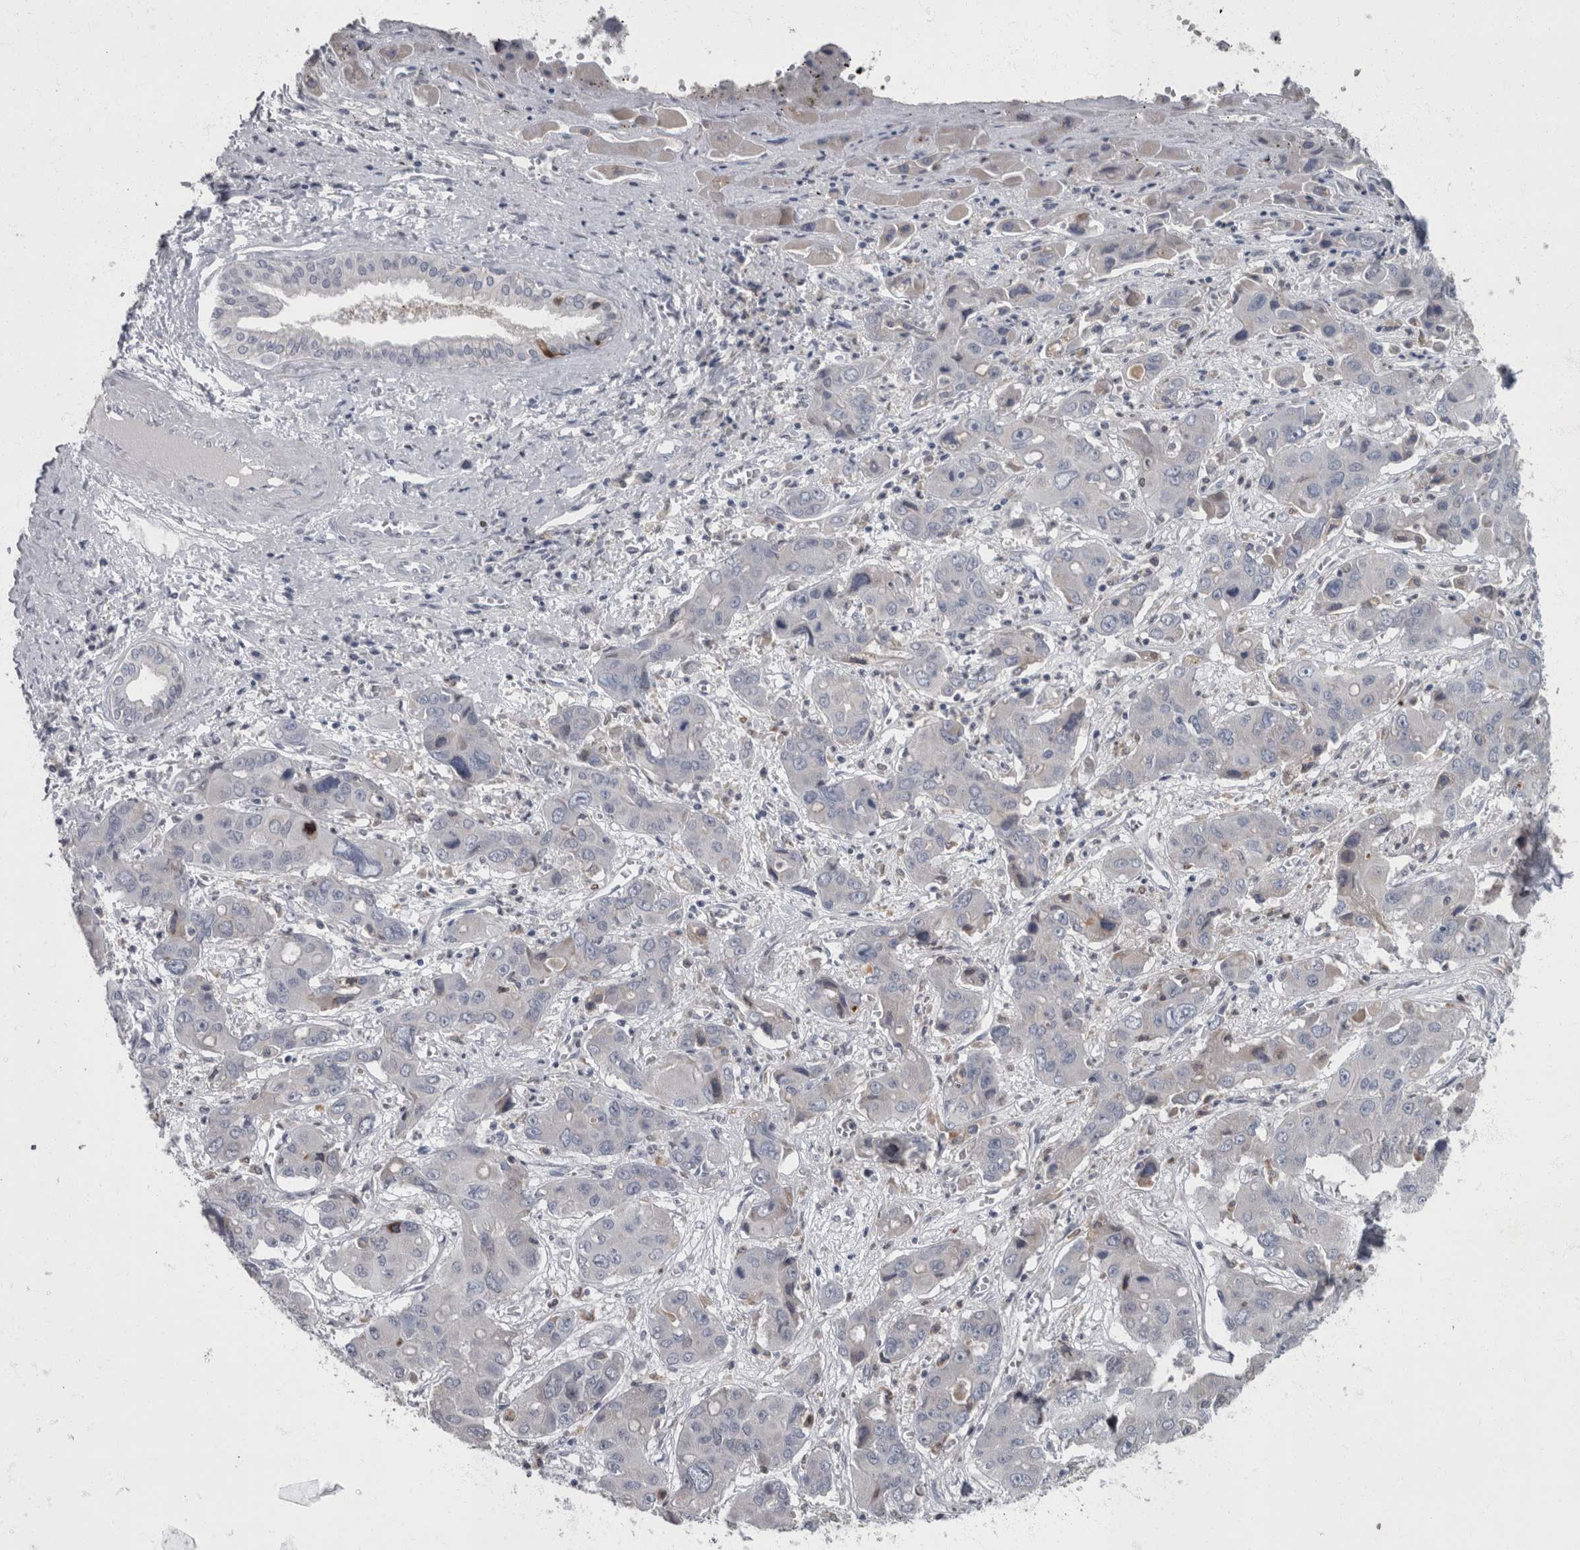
{"staining": {"intensity": "negative", "quantity": "none", "location": "none"}, "tissue": "liver cancer", "cell_type": "Tumor cells", "image_type": "cancer", "snomed": [{"axis": "morphology", "description": "Cholangiocarcinoma"}, {"axis": "topography", "description": "Liver"}], "caption": "High power microscopy histopathology image of an immunohistochemistry (IHC) photomicrograph of liver cancer, revealing no significant staining in tumor cells.", "gene": "PPP1R3C", "patient": {"sex": "male", "age": 67}}